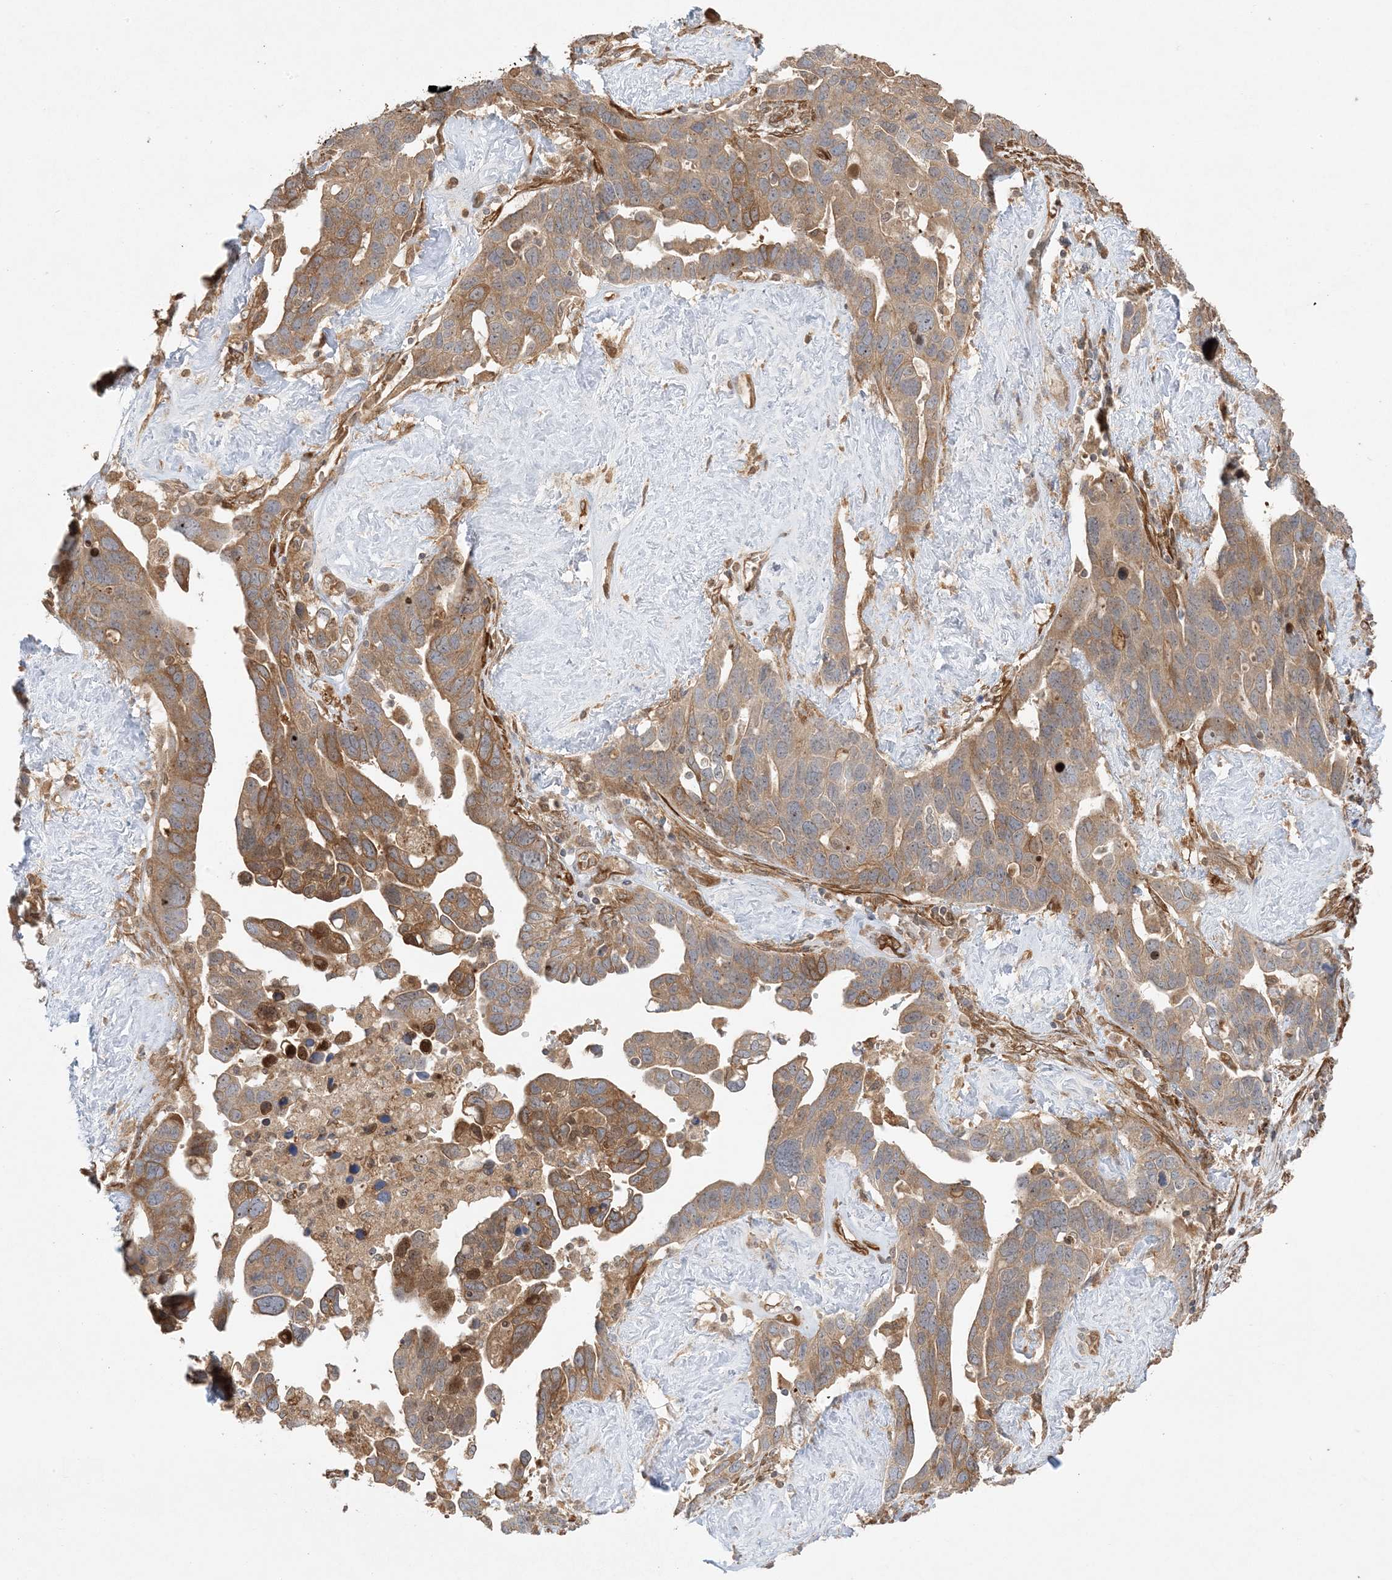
{"staining": {"intensity": "moderate", "quantity": ">75%", "location": "cytoplasmic/membranous"}, "tissue": "ovarian cancer", "cell_type": "Tumor cells", "image_type": "cancer", "snomed": [{"axis": "morphology", "description": "Cystadenocarcinoma, serous, NOS"}, {"axis": "topography", "description": "Ovary"}], "caption": "Protein analysis of serous cystadenocarcinoma (ovarian) tissue exhibits moderate cytoplasmic/membranous positivity in approximately >75% of tumor cells. The staining is performed using DAB (3,3'-diaminobenzidine) brown chromogen to label protein expression. The nuclei are counter-stained blue using hematoxylin.", "gene": "ZBTB41", "patient": {"sex": "female", "age": 54}}